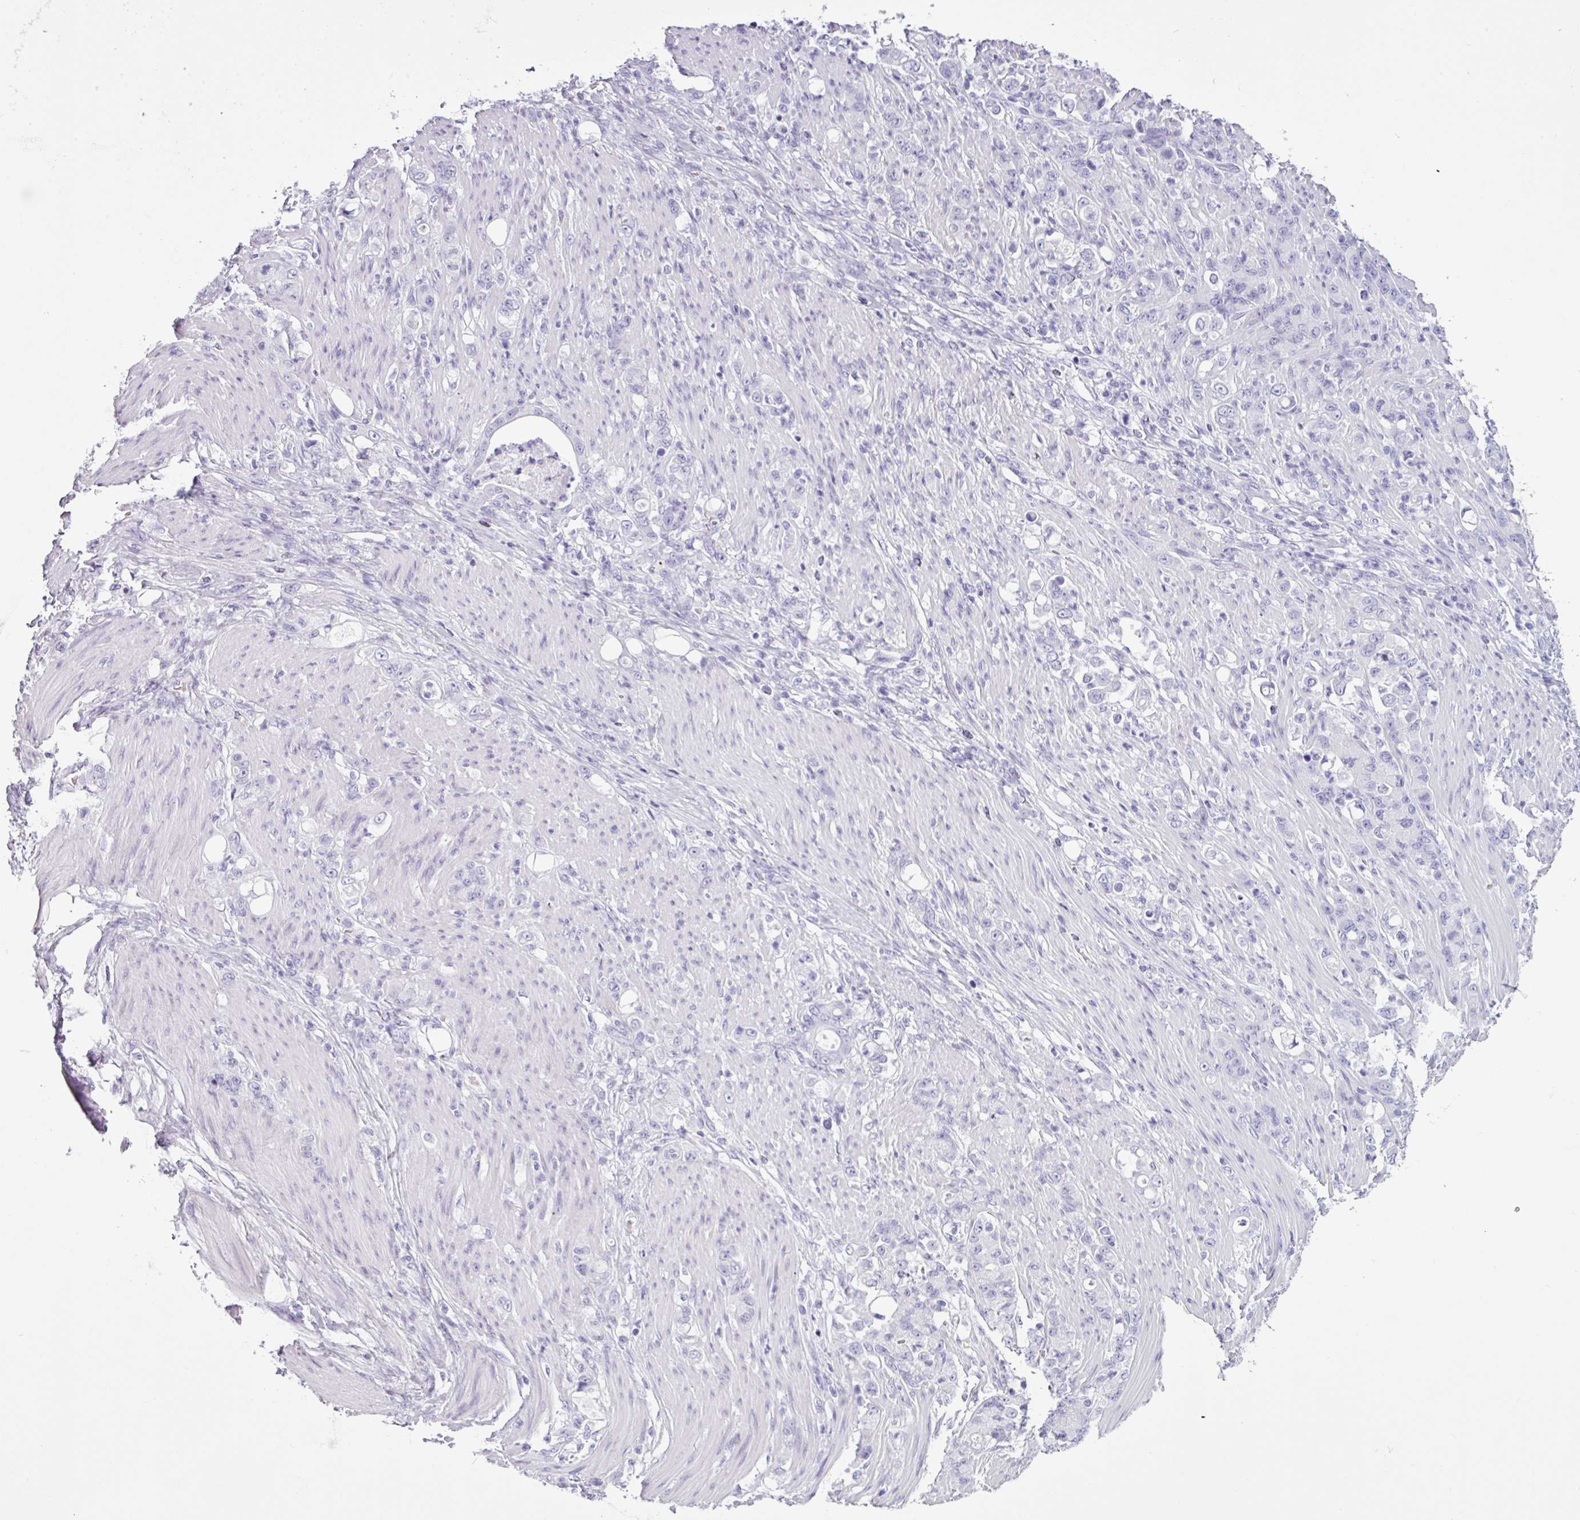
{"staining": {"intensity": "negative", "quantity": "none", "location": "none"}, "tissue": "stomach cancer", "cell_type": "Tumor cells", "image_type": "cancer", "snomed": [{"axis": "morphology", "description": "Normal tissue, NOS"}, {"axis": "morphology", "description": "Adenocarcinoma, NOS"}, {"axis": "topography", "description": "Stomach"}], "caption": "There is no significant expression in tumor cells of adenocarcinoma (stomach).", "gene": "CDH16", "patient": {"sex": "female", "age": 79}}